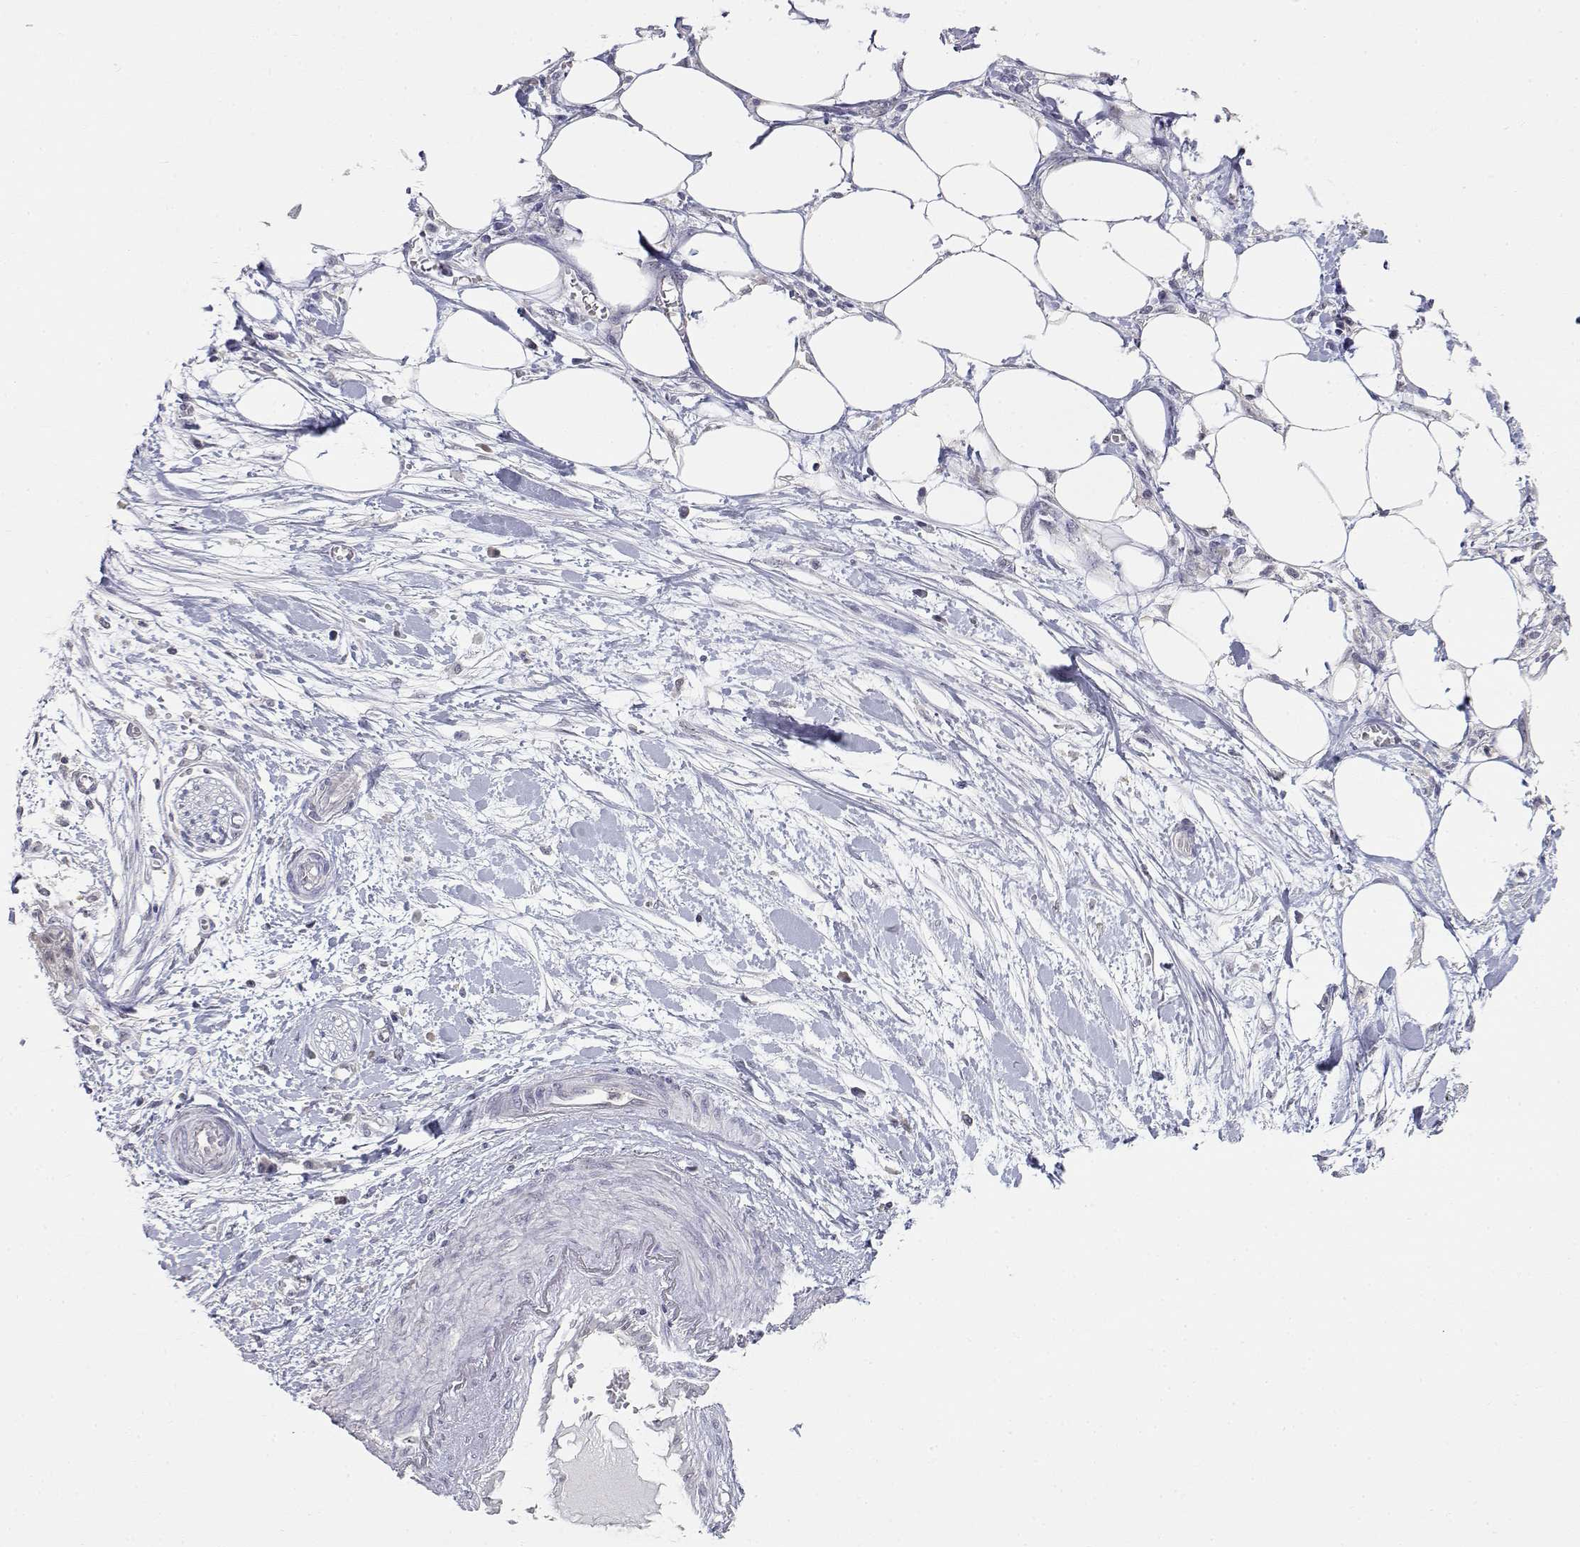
{"staining": {"intensity": "weak", "quantity": "<25%", "location": "cytoplasmic/membranous"}, "tissue": "pancreatic cancer", "cell_type": "Tumor cells", "image_type": "cancer", "snomed": [{"axis": "morphology", "description": "Normal tissue, NOS"}, {"axis": "morphology", "description": "Adenocarcinoma, NOS"}, {"axis": "topography", "description": "Lymph node"}, {"axis": "topography", "description": "Pancreas"}], "caption": "Tumor cells show no significant expression in pancreatic cancer.", "gene": "ADA", "patient": {"sex": "female", "age": 58}}